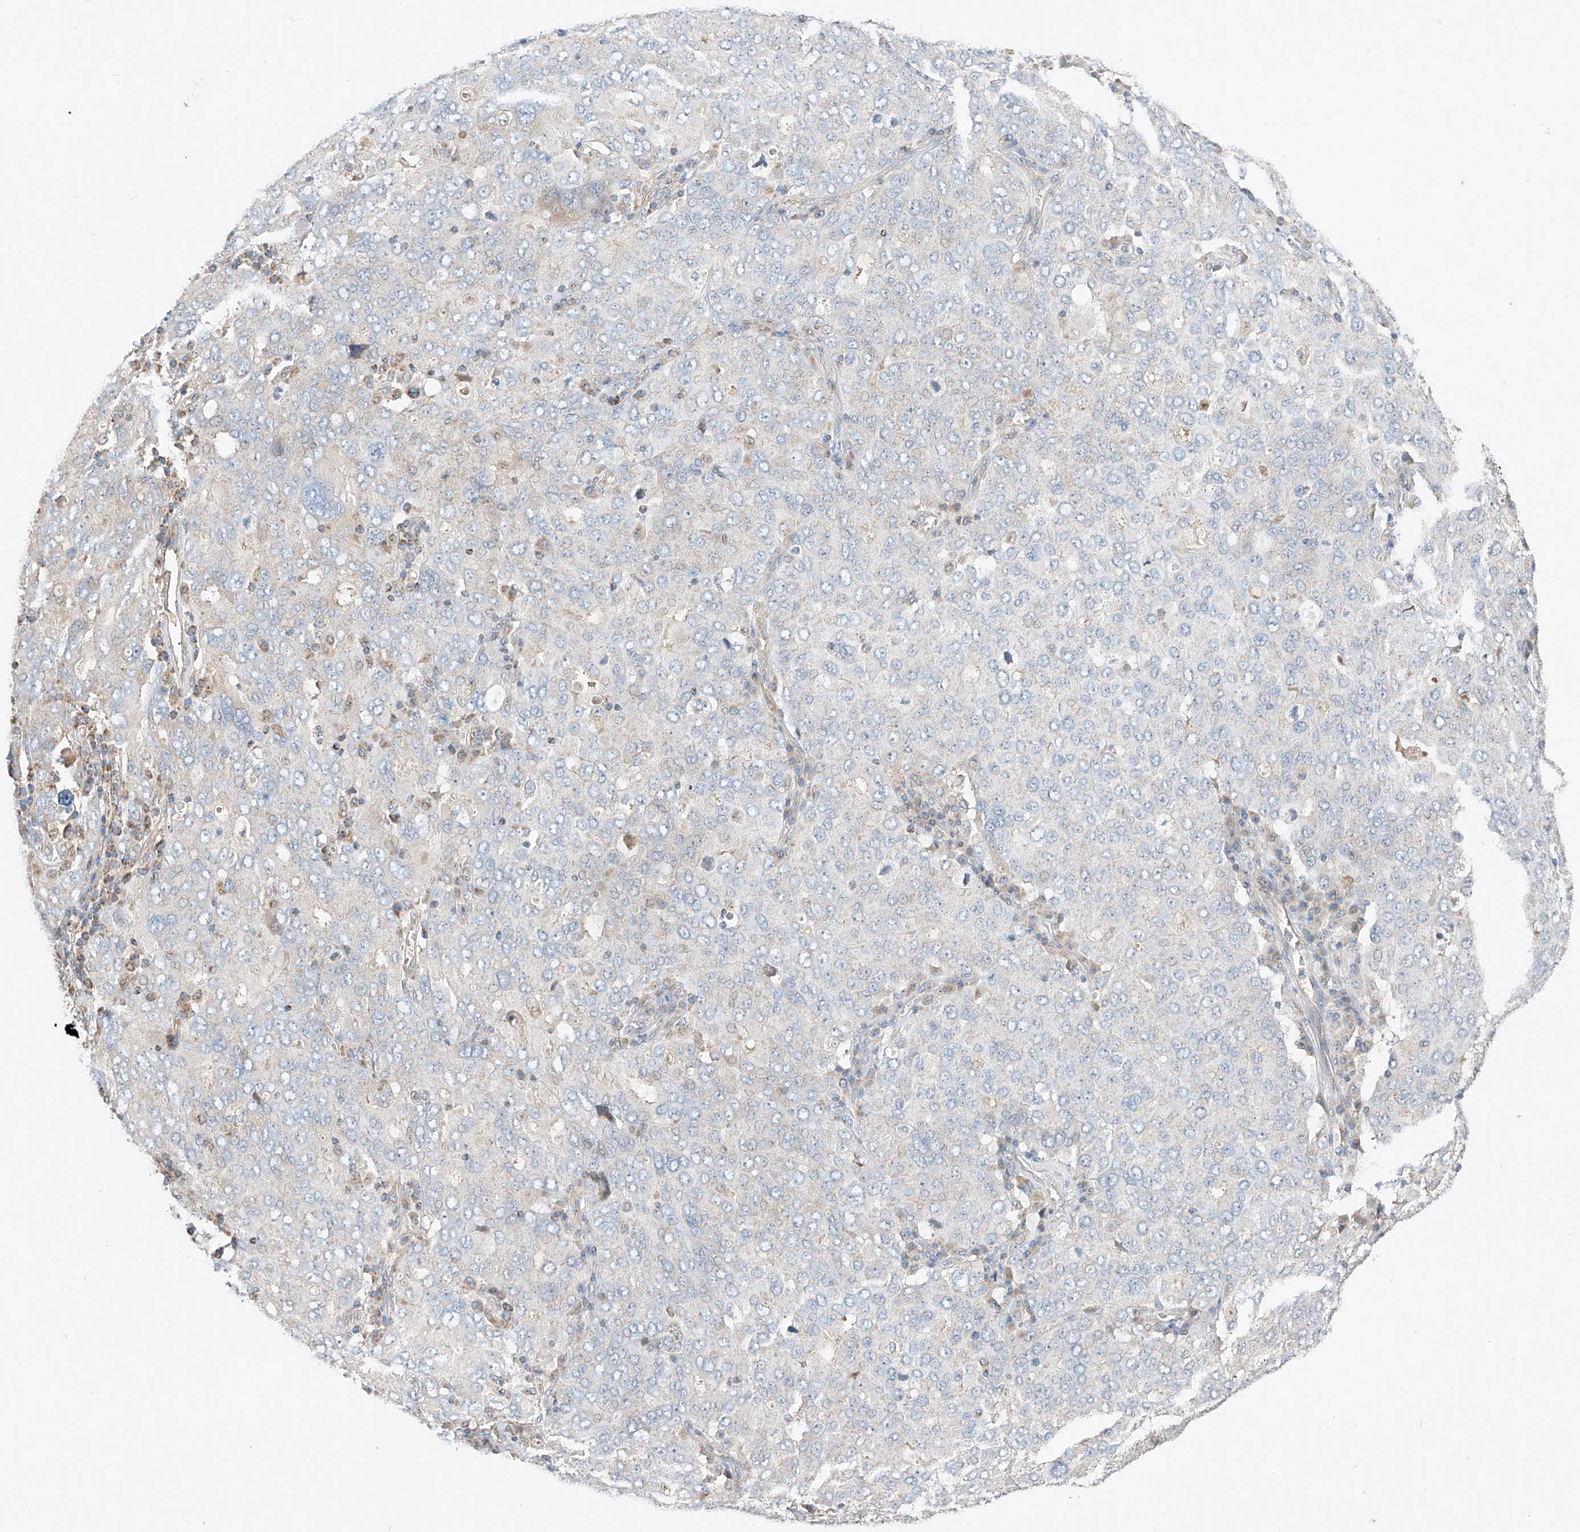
{"staining": {"intensity": "negative", "quantity": "none", "location": "none"}, "tissue": "ovarian cancer", "cell_type": "Tumor cells", "image_type": "cancer", "snomed": [{"axis": "morphology", "description": "Carcinoma, endometroid"}, {"axis": "topography", "description": "Ovary"}], "caption": "Immunohistochemical staining of ovarian endometroid carcinoma demonstrates no significant staining in tumor cells.", "gene": "RUSC1", "patient": {"sex": "female", "age": 62}}